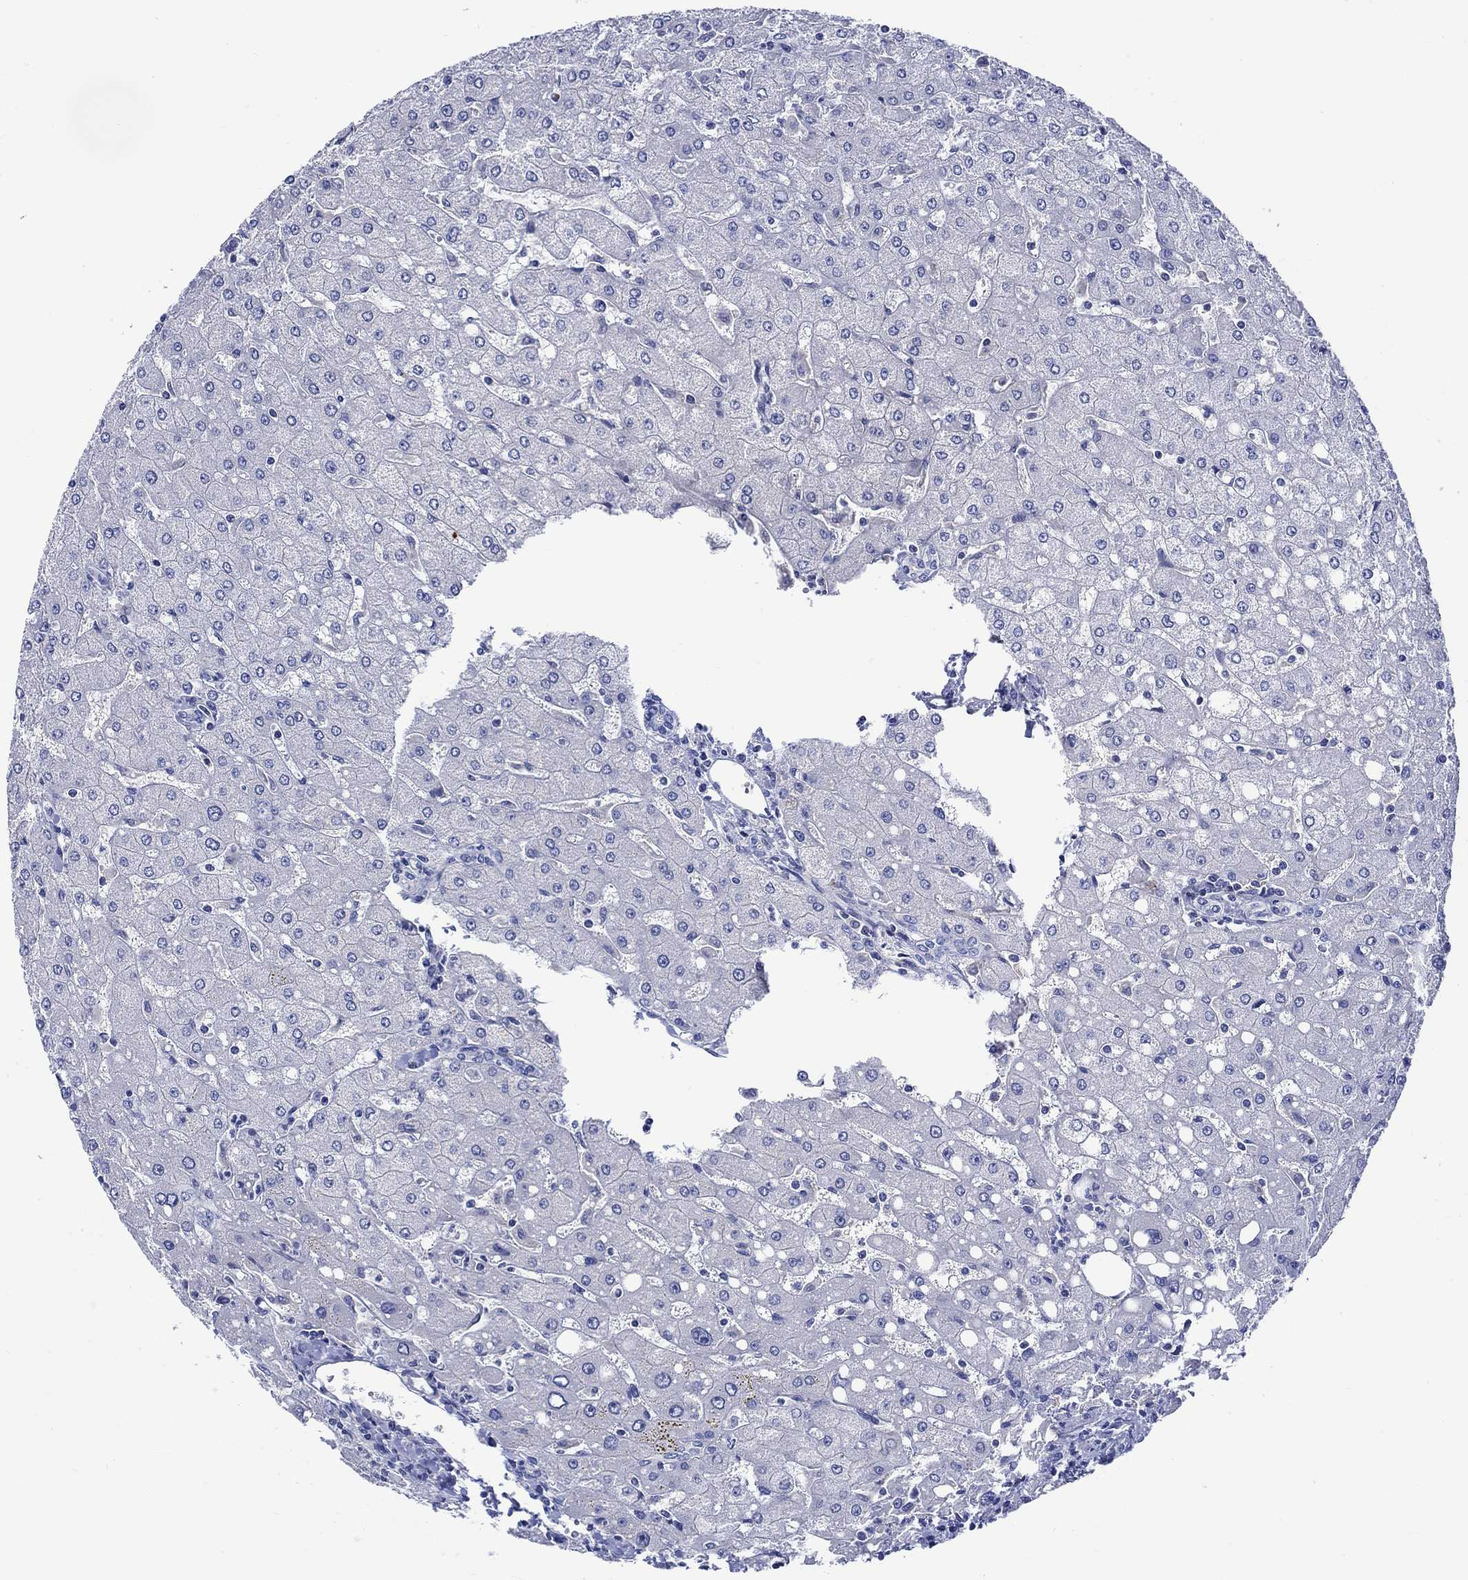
{"staining": {"intensity": "negative", "quantity": "none", "location": "none"}, "tissue": "liver", "cell_type": "Cholangiocytes", "image_type": "normal", "snomed": [{"axis": "morphology", "description": "Normal tissue, NOS"}, {"axis": "topography", "description": "Liver"}], "caption": "Protein analysis of unremarkable liver exhibits no significant expression in cholangiocytes.", "gene": "NRIP3", "patient": {"sex": "female", "age": 53}}